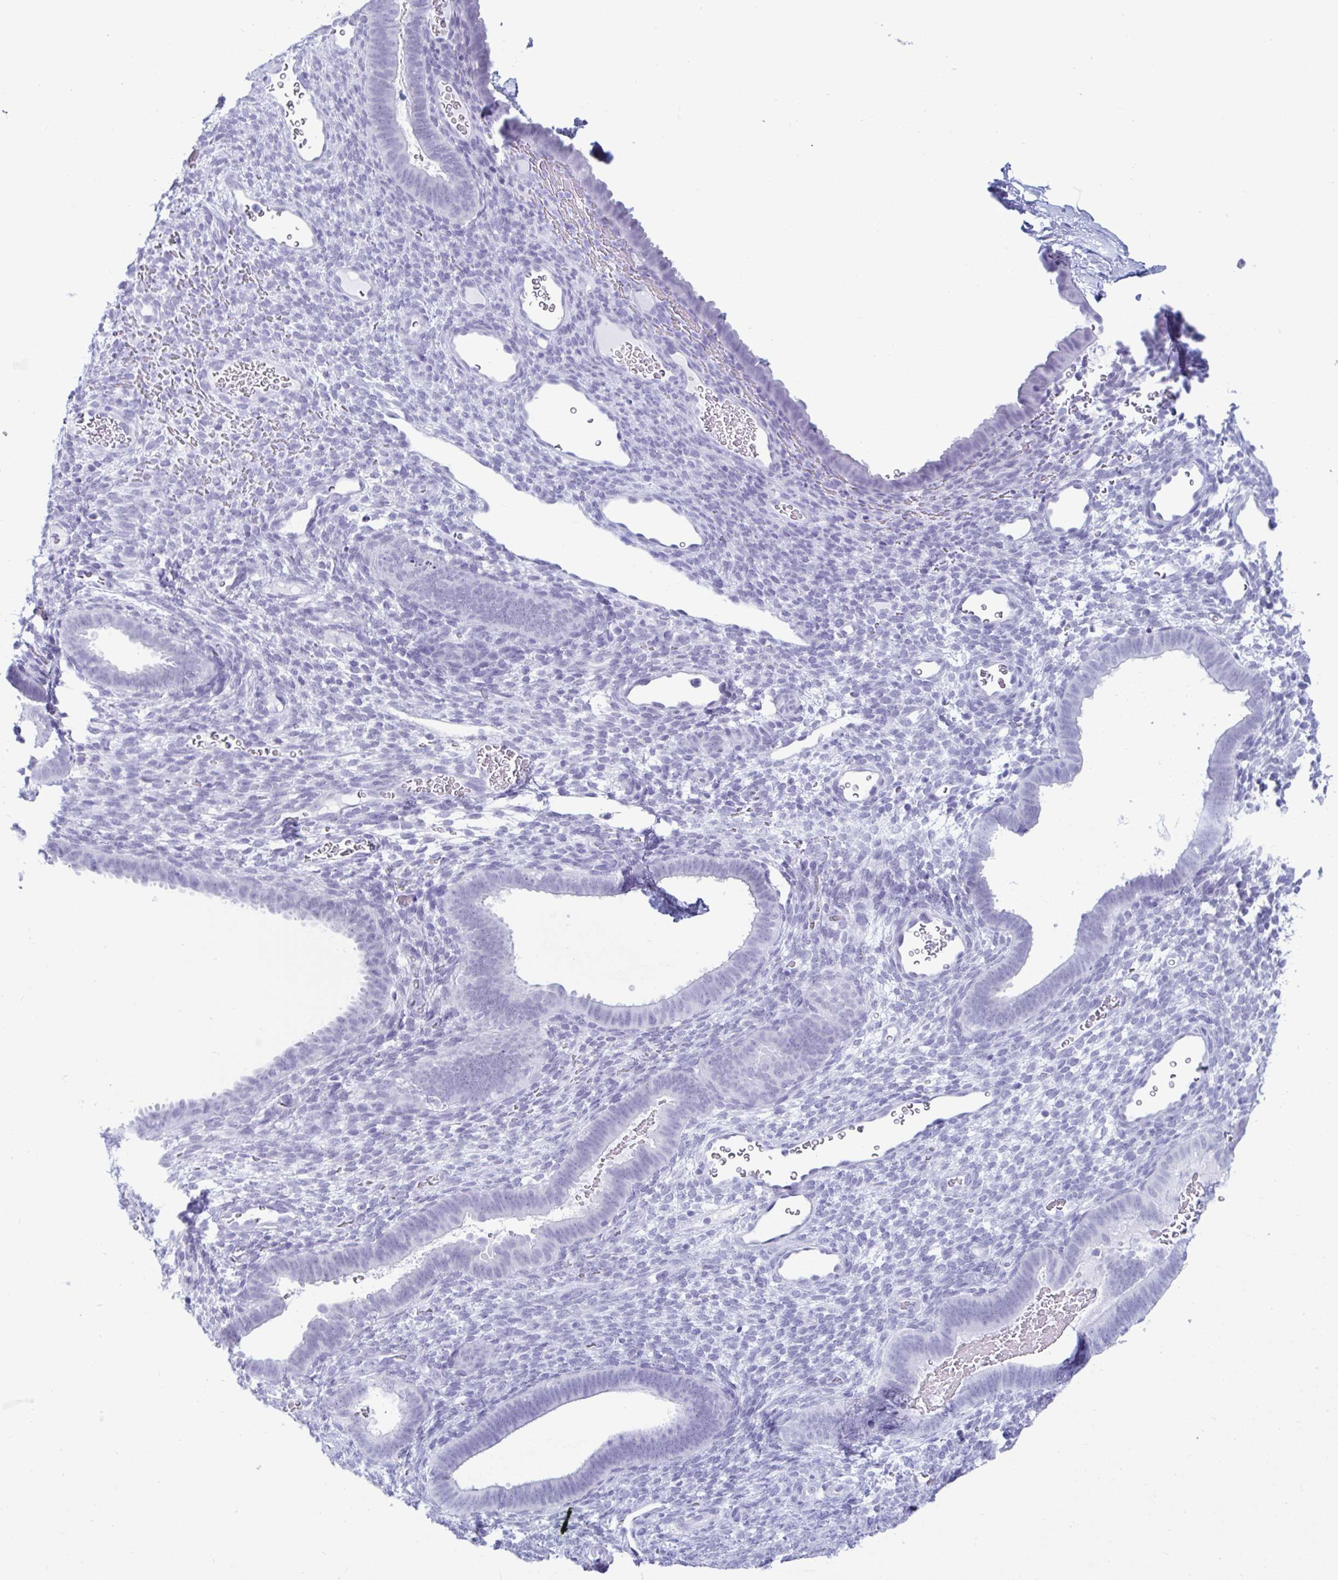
{"staining": {"intensity": "negative", "quantity": "none", "location": "none"}, "tissue": "endometrium", "cell_type": "Cells in endometrial stroma", "image_type": "normal", "snomed": [{"axis": "morphology", "description": "Normal tissue, NOS"}, {"axis": "topography", "description": "Endometrium"}], "caption": "This is a histopathology image of immunohistochemistry (IHC) staining of unremarkable endometrium, which shows no expression in cells in endometrial stroma. Brightfield microscopy of IHC stained with DAB (brown) and hematoxylin (blue), captured at high magnification.", "gene": "GKN2", "patient": {"sex": "female", "age": 34}}